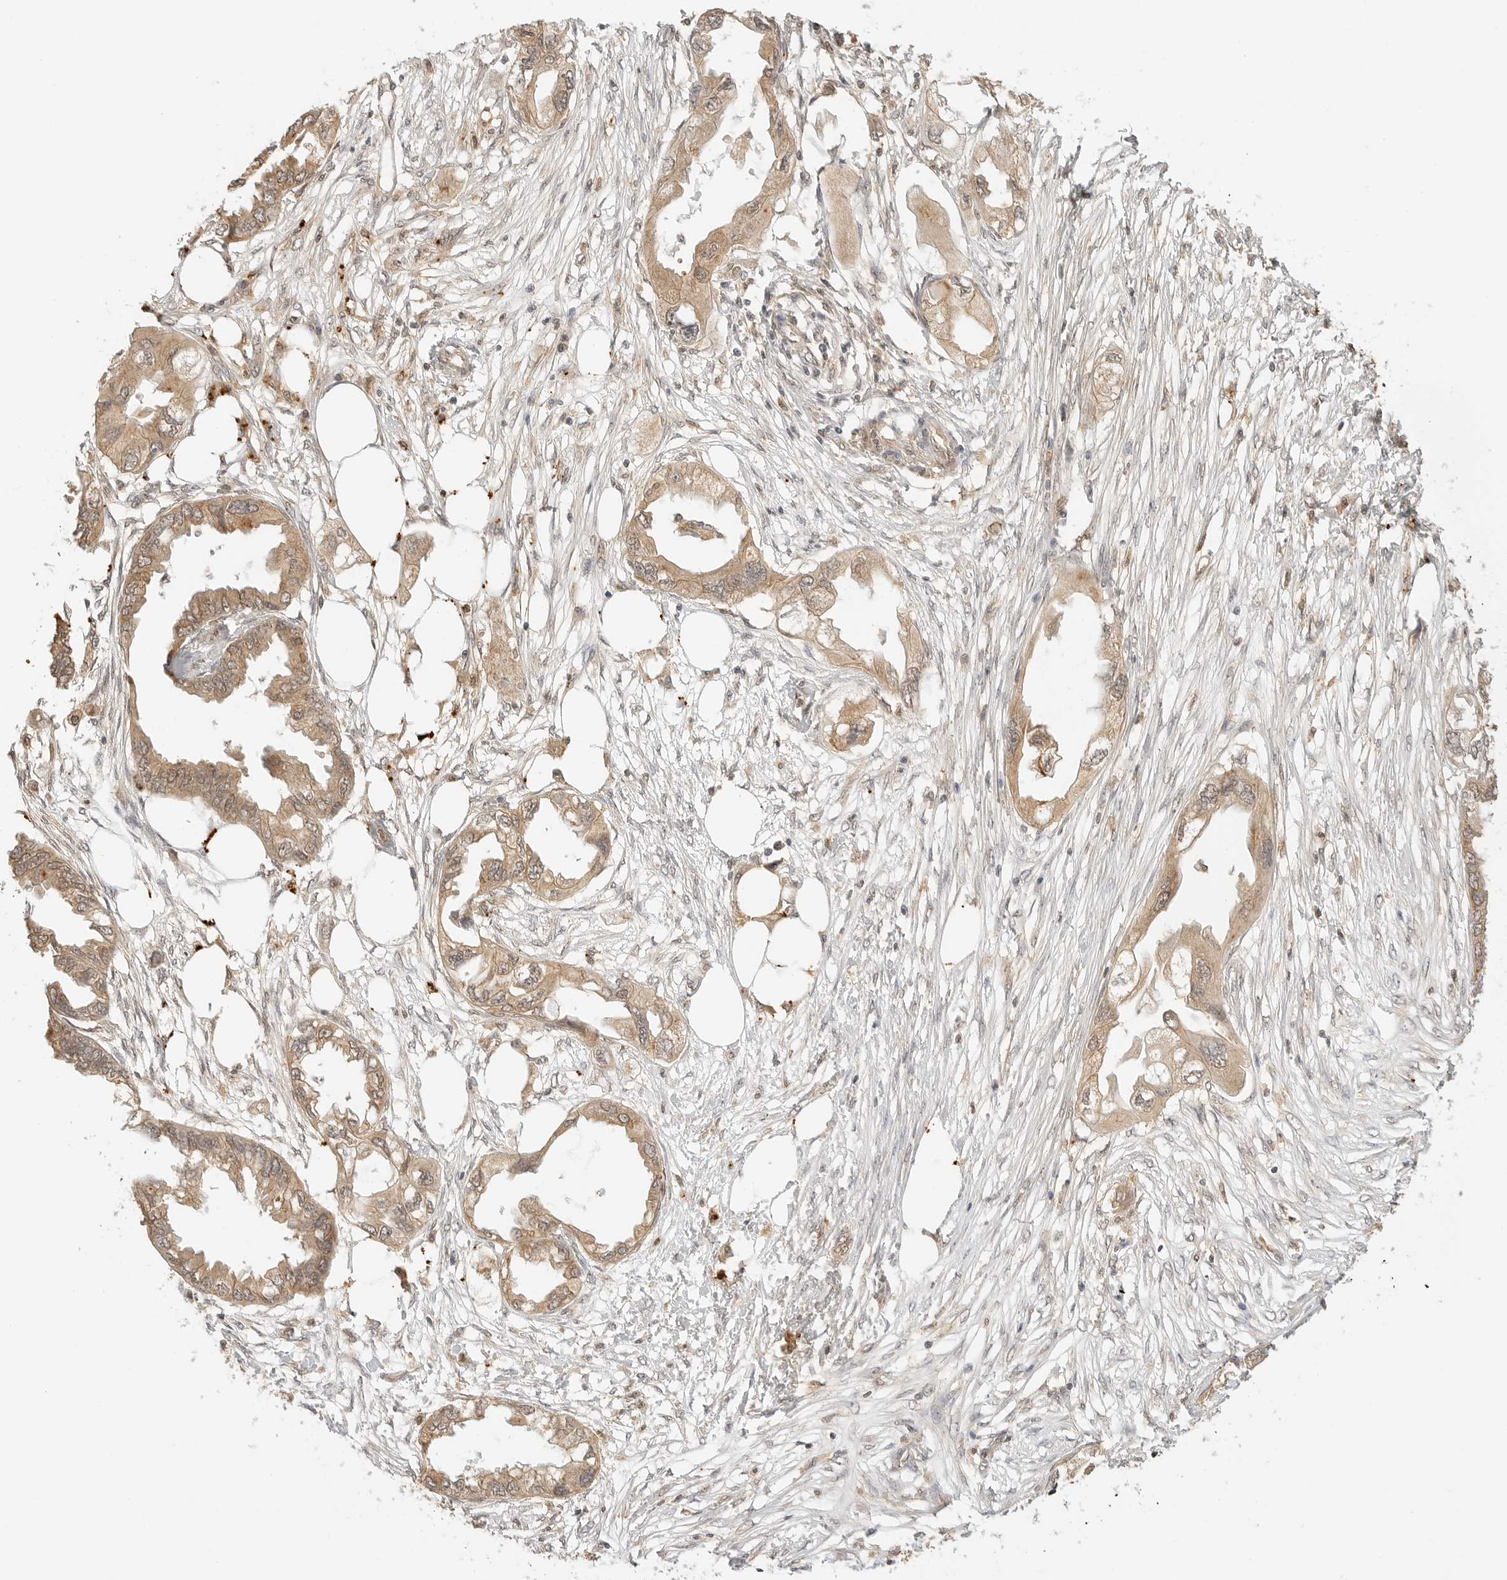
{"staining": {"intensity": "moderate", "quantity": ">75%", "location": "cytoplasmic/membranous"}, "tissue": "endometrial cancer", "cell_type": "Tumor cells", "image_type": "cancer", "snomed": [{"axis": "morphology", "description": "Adenocarcinoma, NOS"}, {"axis": "morphology", "description": "Adenocarcinoma, metastatic, NOS"}, {"axis": "topography", "description": "Adipose tissue"}, {"axis": "topography", "description": "Endometrium"}], "caption": "The histopathology image exhibits immunohistochemical staining of endometrial metastatic adenocarcinoma. There is moderate cytoplasmic/membranous staining is appreciated in approximately >75% of tumor cells.", "gene": "EPHA1", "patient": {"sex": "female", "age": 67}}